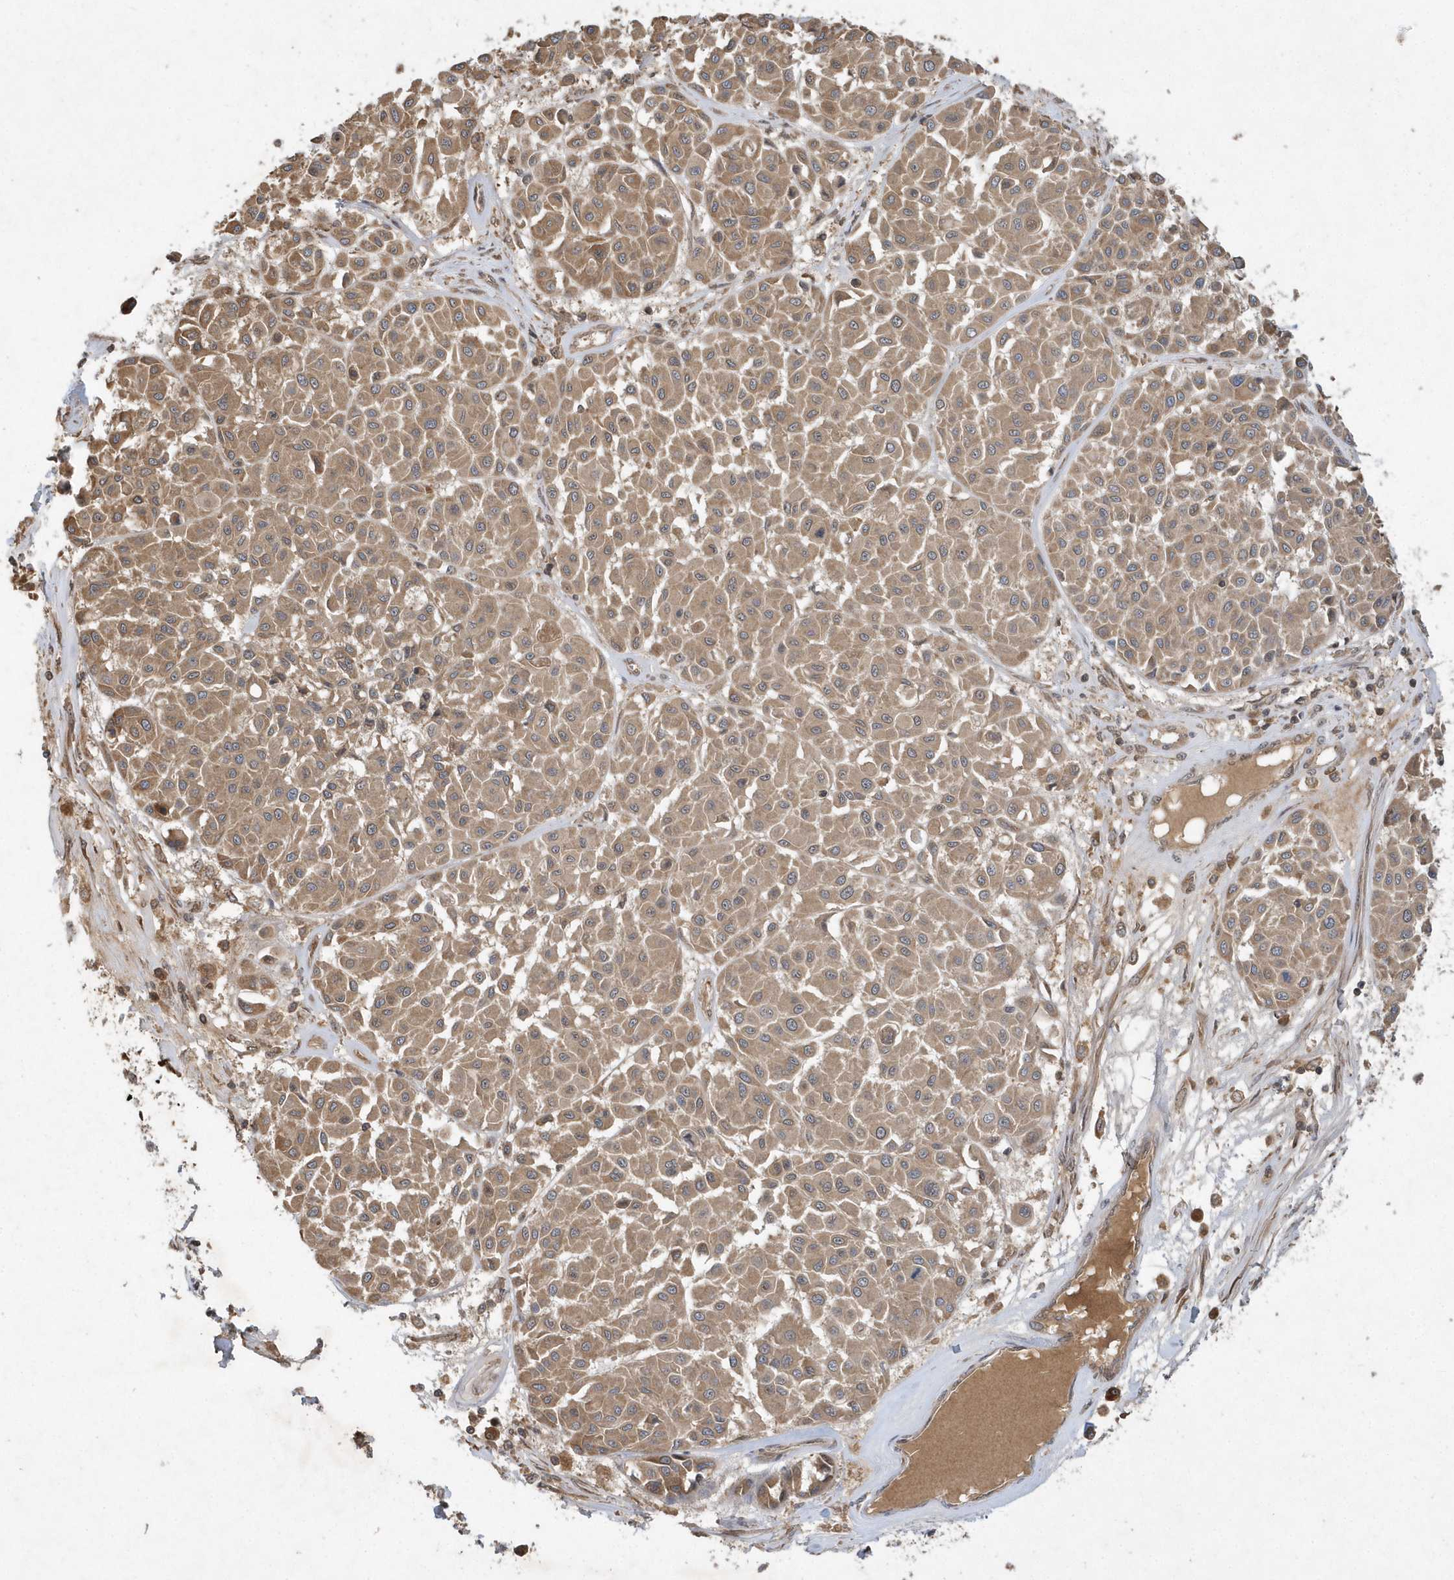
{"staining": {"intensity": "moderate", "quantity": ">75%", "location": "cytoplasmic/membranous"}, "tissue": "melanoma", "cell_type": "Tumor cells", "image_type": "cancer", "snomed": [{"axis": "morphology", "description": "Malignant melanoma, Metastatic site"}, {"axis": "topography", "description": "Soft tissue"}], "caption": "This is a histology image of immunohistochemistry staining of malignant melanoma (metastatic site), which shows moderate positivity in the cytoplasmic/membranous of tumor cells.", "gene": "GFM2", "patient": {"sex": "male", "age": 41}}